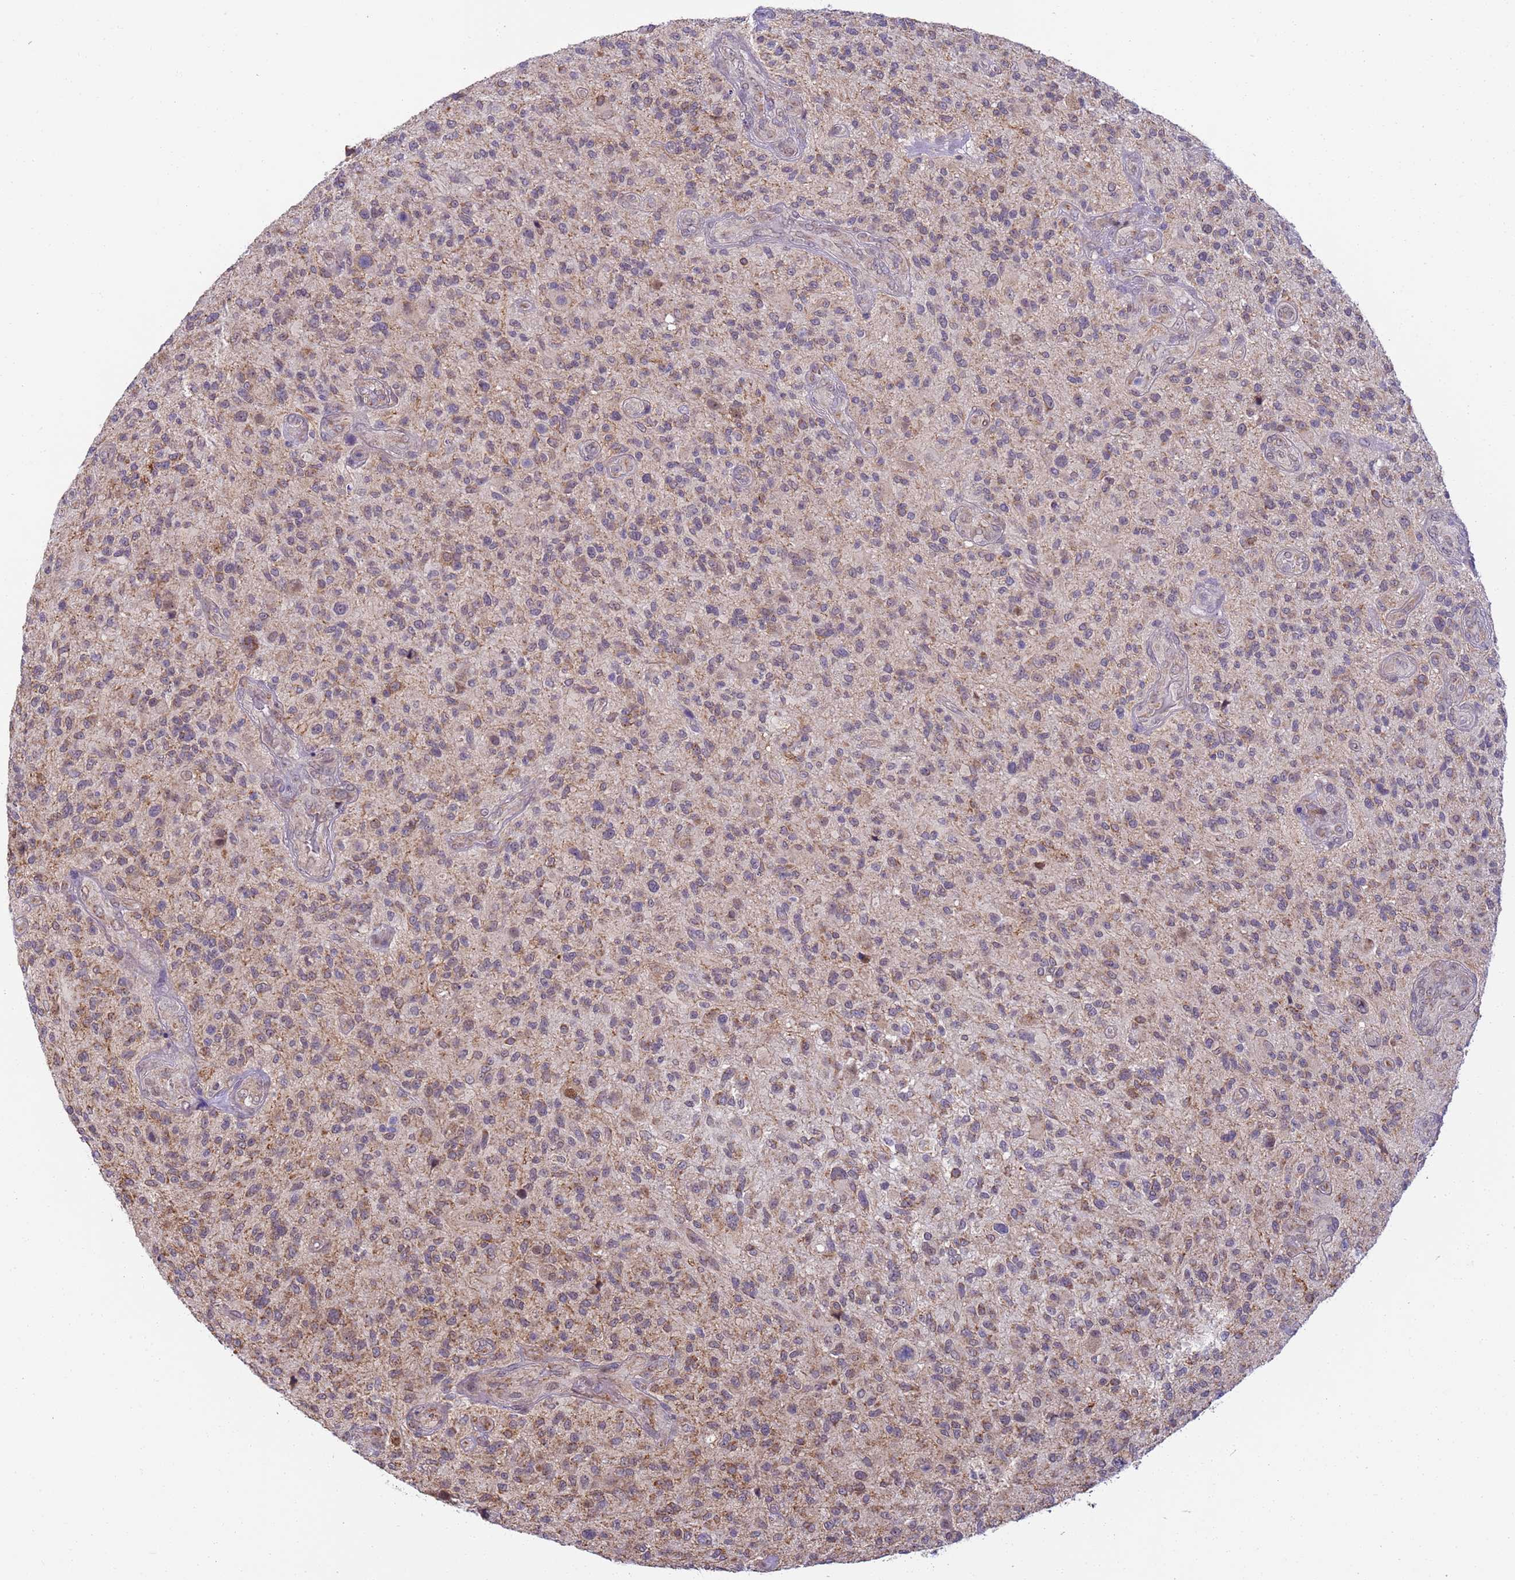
{"staining": {"intensity": "weak", "quantity": ">75%", "location": "cytoplasmic/membranous"}, "tissue": "glioma", "cell_type": "Tumor cells", "image_type": "cancer", "snomed": [{"axis": "morphology", "description": "Glioma, malignant, High grade"}, {"axis": "topography", "description": "Brain"}], "caption": "Immunohistochemistry of malignant glioma (high-grade) displays low levels of weak cytoplasmic/membranous staining in about >75% of tumor cells. (Brightfield microscopy of DAB IHC at high magnification).", "gene": "RAPGEF3", "patient": {"sex": "male", "age": 47}}